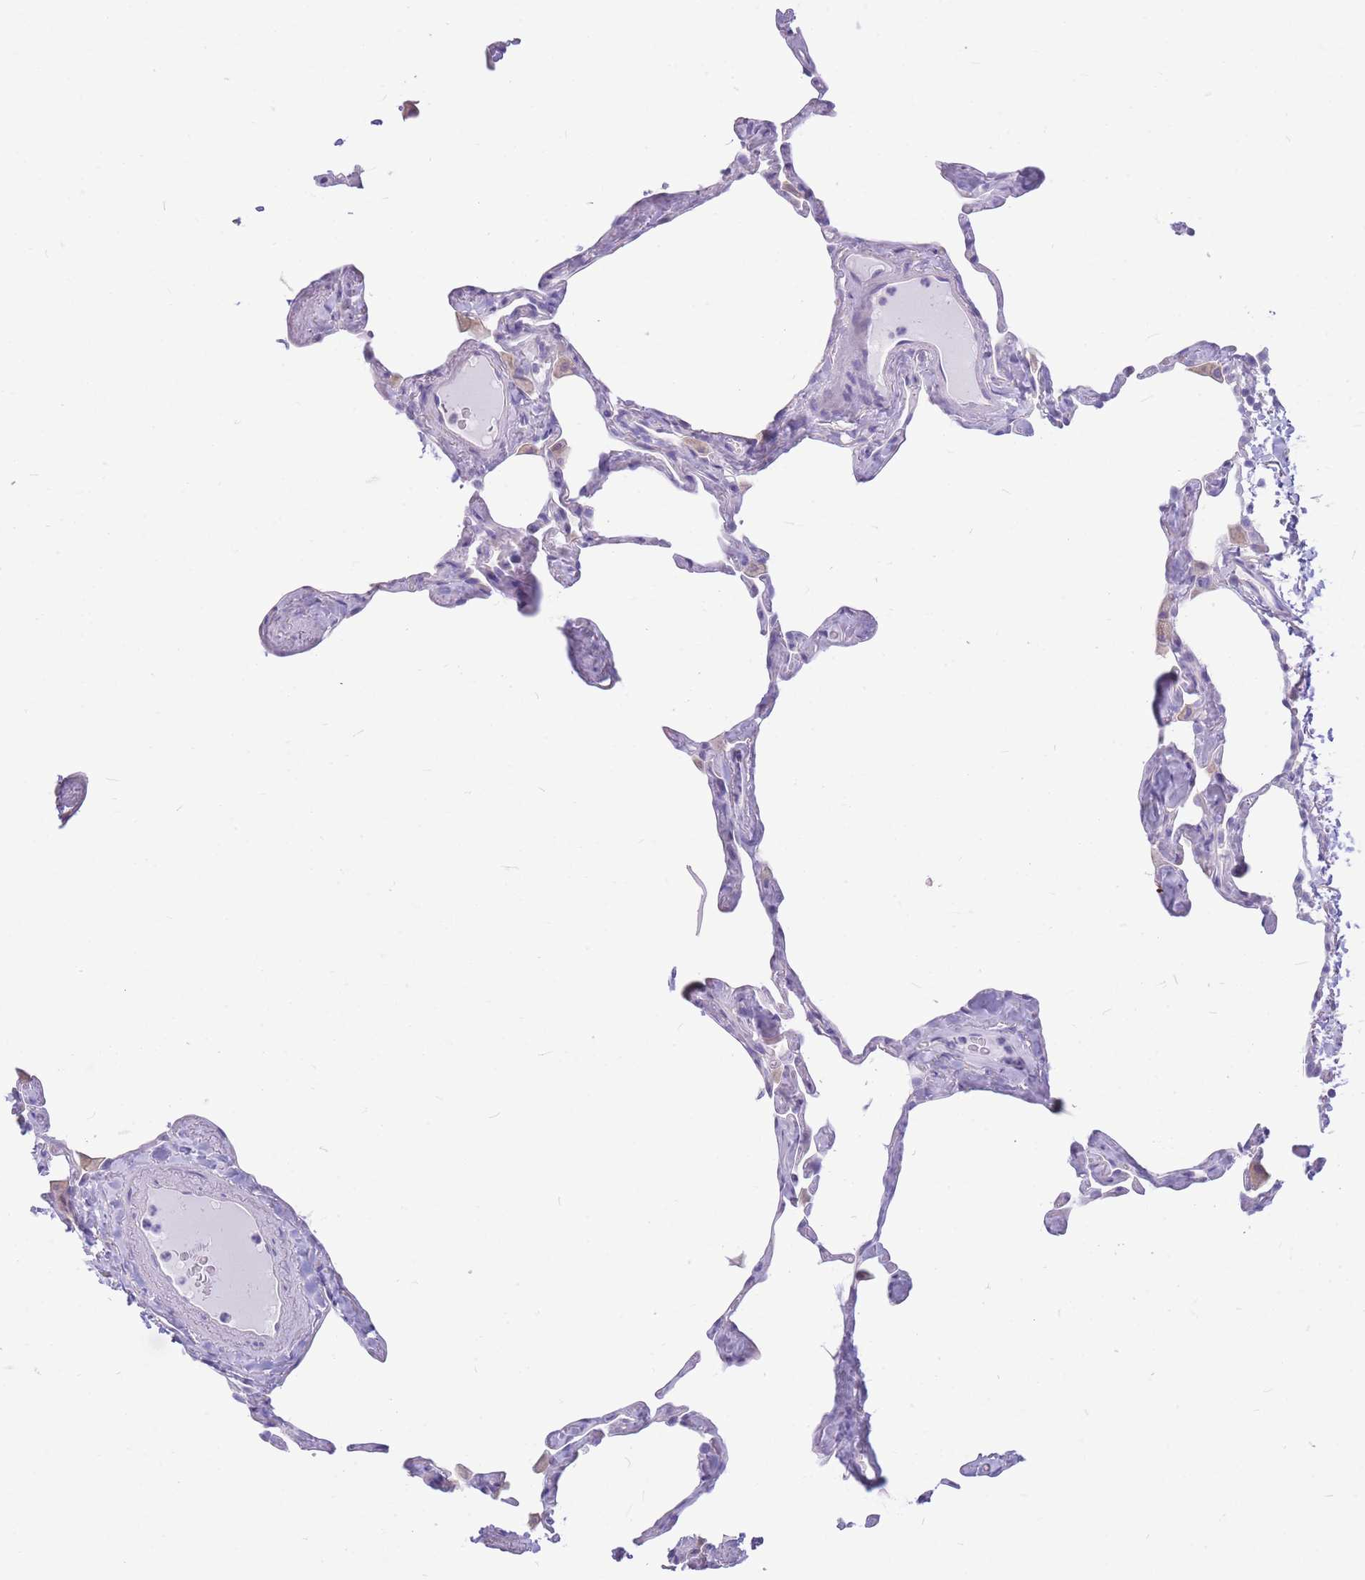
{"staining": {"intensity": "negative", "quantity": "none", "location": "none"}, "tissue": "lung", "cell_type": "Alveolar cells", "image_type": "normal", "snomed": [{"axis": "morphology", "description": "Normal tissue, NOS"}, {"axis": "topography", "description": "Lung"}], "caption": "Protein analysis of normal lung displays no significant positivity in alveolar cells. (DAB immunohistochemistry visualized using brightfield microscopy, high magnification).", "gene": "ZNF311", "patient": {"sex": "male", "age": 65}}